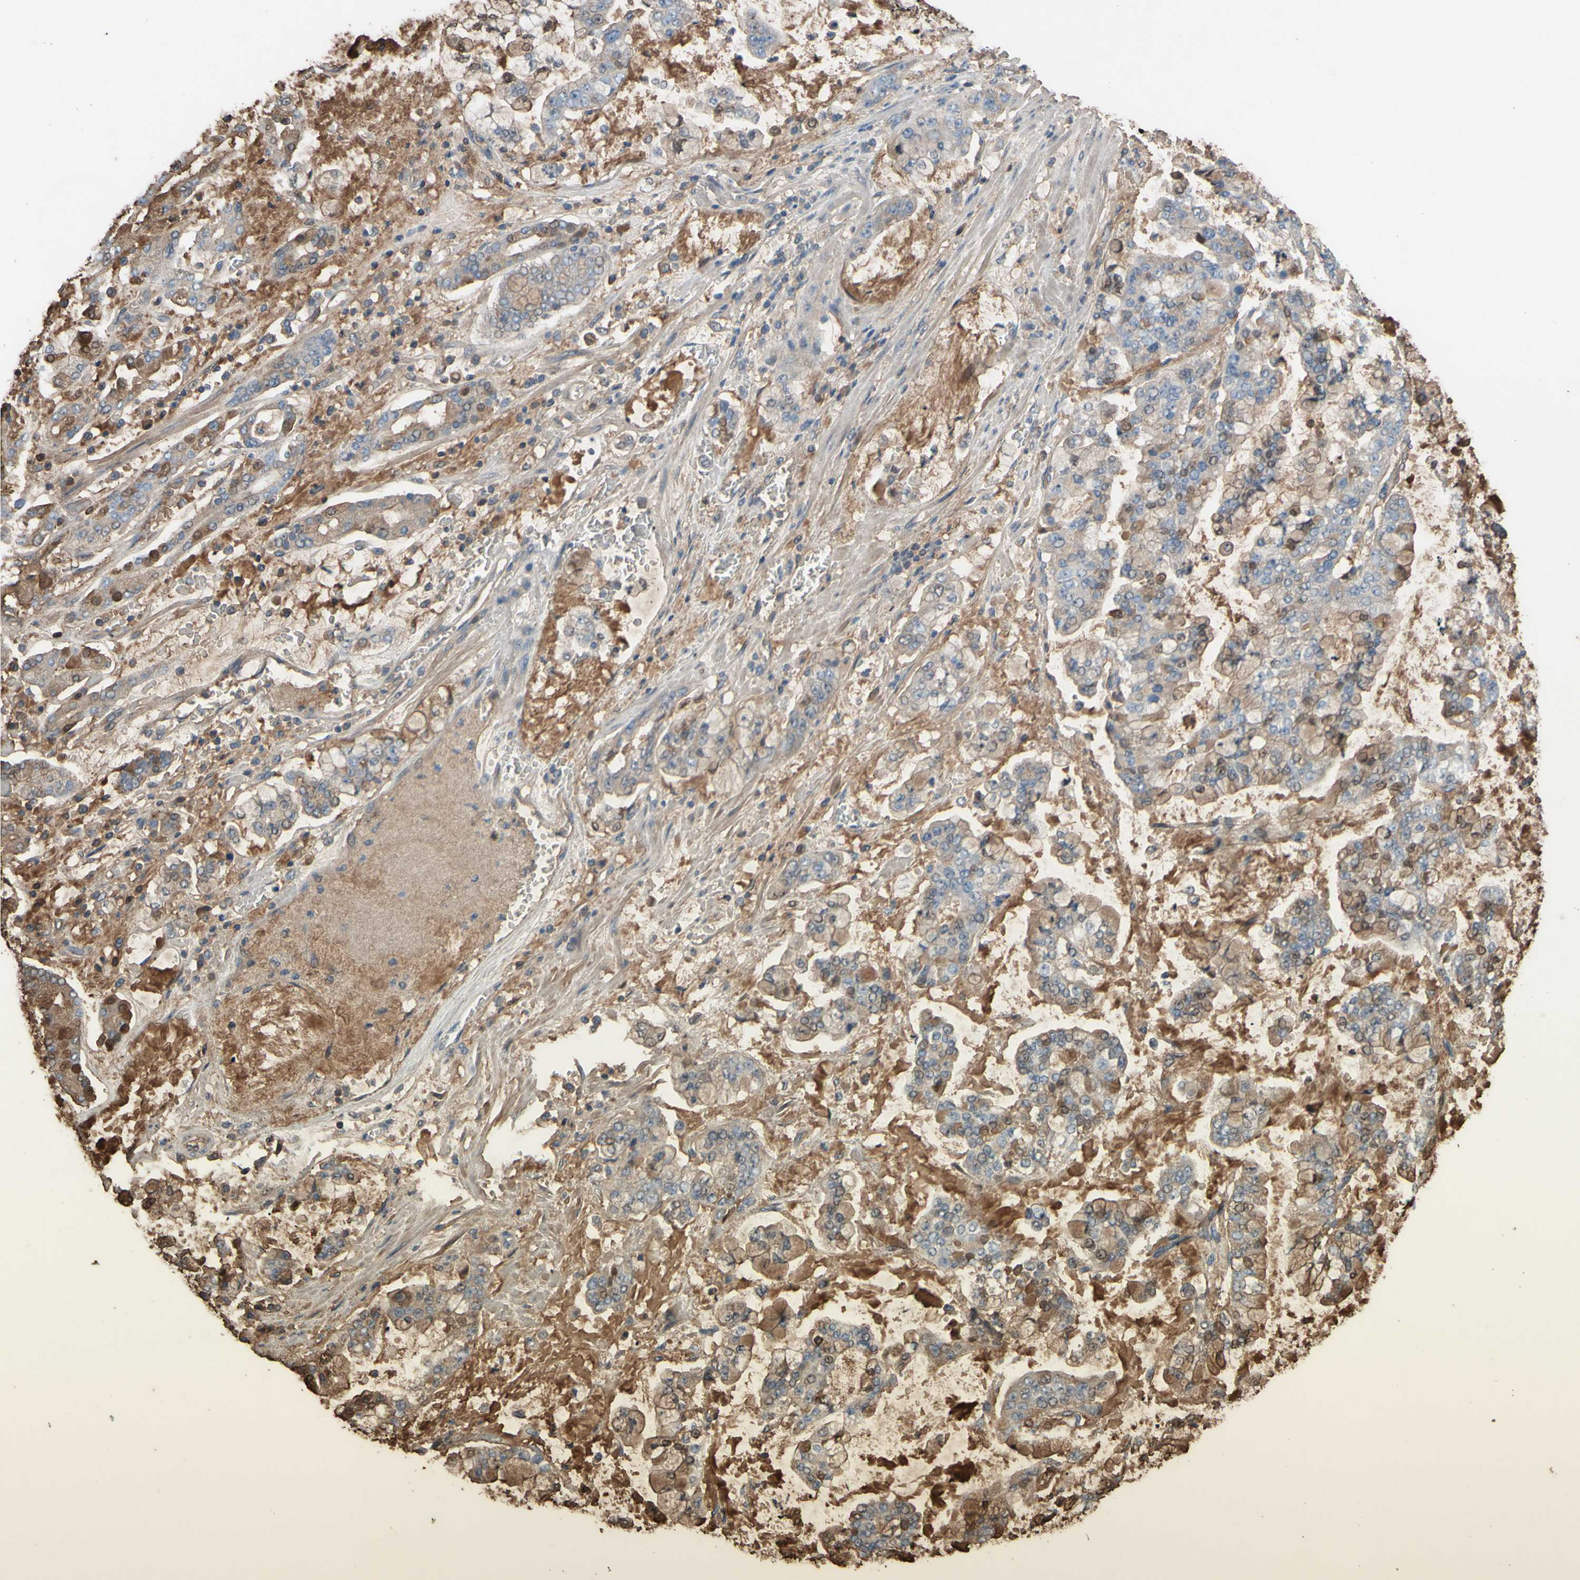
{"staining": {"intensity": "weak", "quantity": "25%-75%", "location": "cytoplasmic/membranous"}, "tissue": "stomach cancer", "cell_type": "Tumor cells", "image_type": "cancer", "snomed": [{"axis": "morphology", "description": "Normal tissue, NOS"}, {"axis": "morphology", "description": "Adenocarcinoma, NOS"}, {"axis": "topography", "description": "Stomach, upper"}, {"axis": "topography", "description": "Stomach"}], "caption": "Brown immunohistochemical staining in human stomach adenocarcinoma reveals weak cytoplasmic/membranous staining in approximately 25%-75% of tumor cells.", "gene": "PTGDS", "patient": {"sex": "male", "age": 76}}